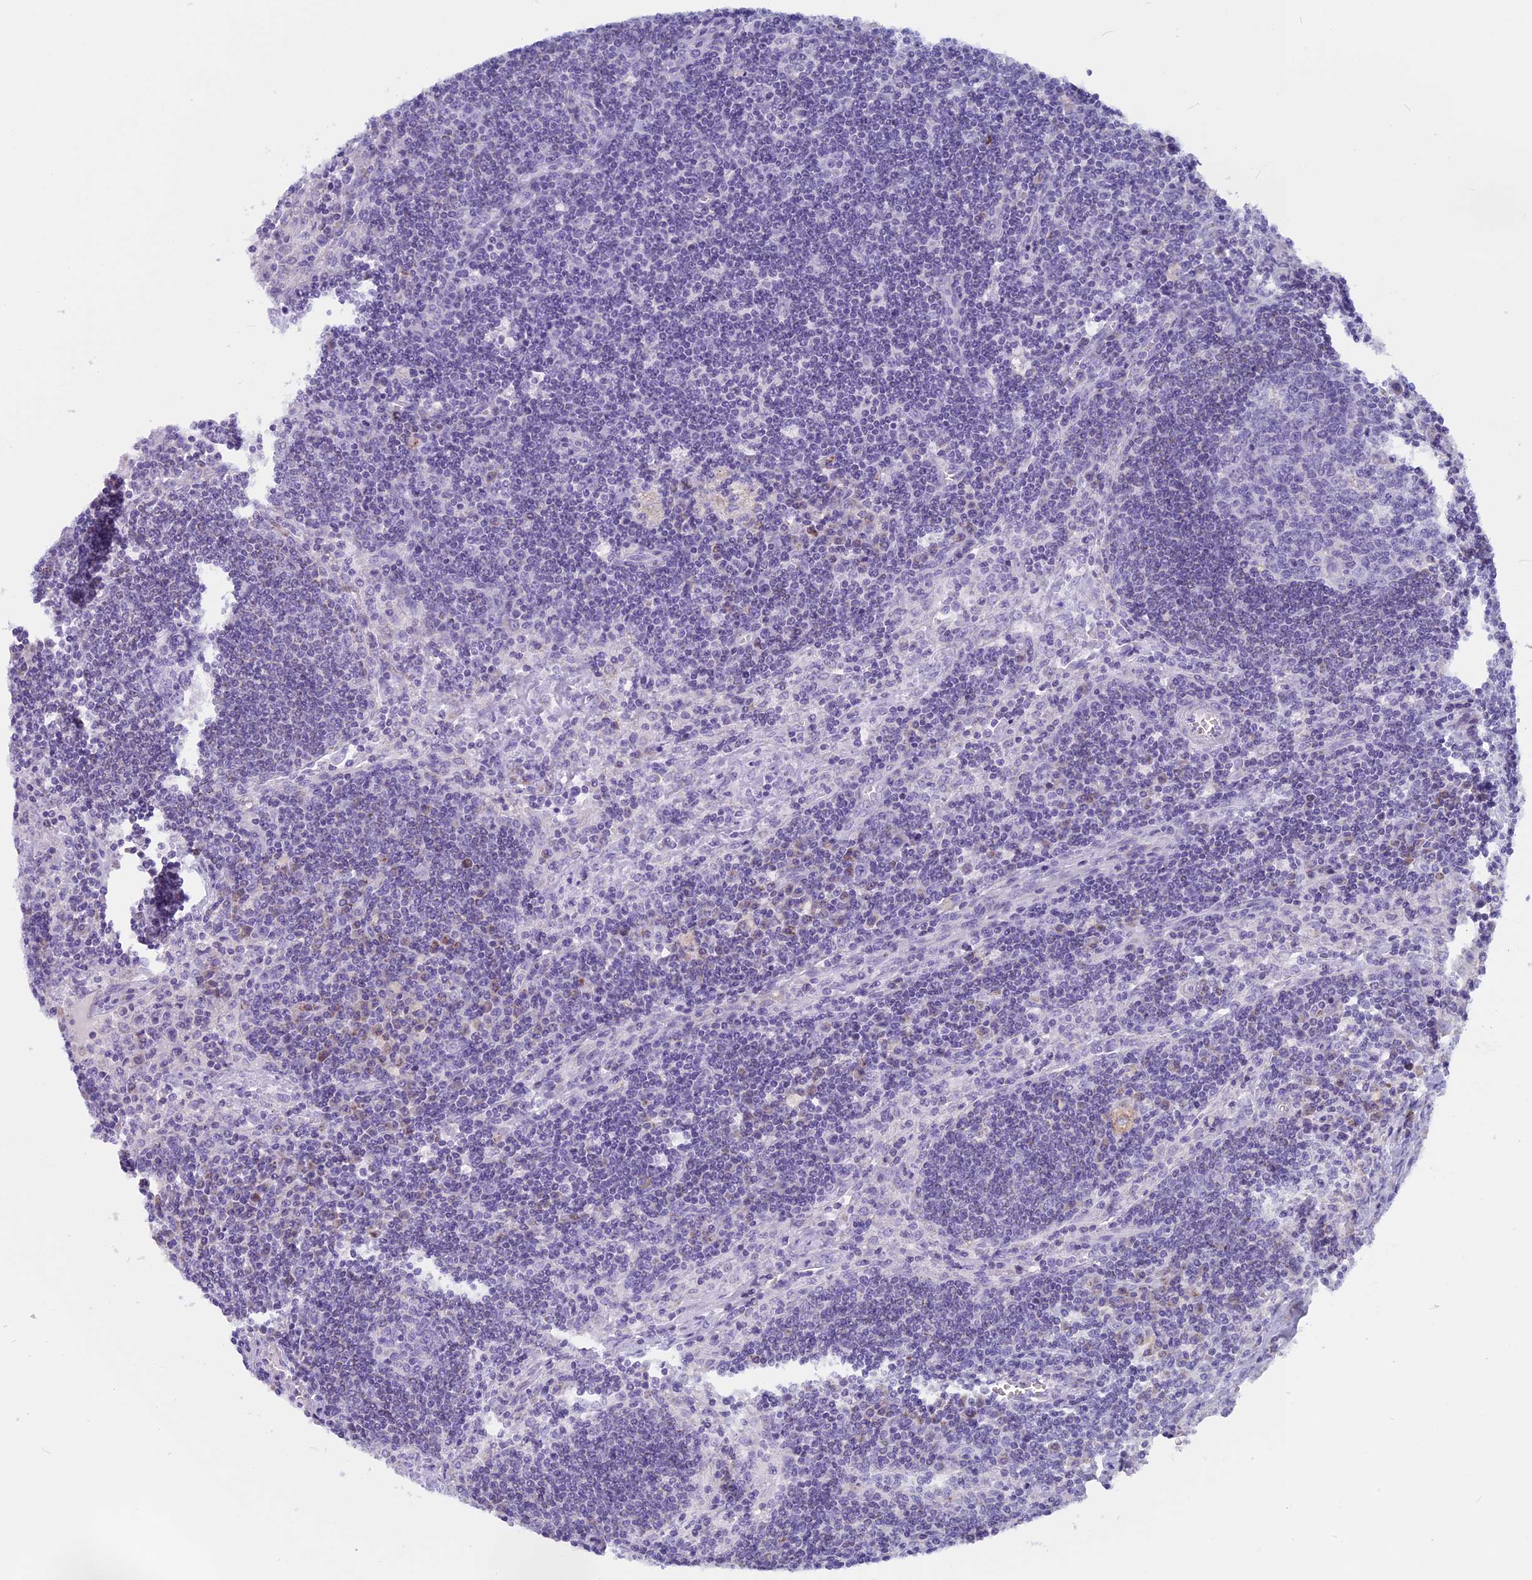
{"staining": {"intensity": "negative", "quantity": "none", "location": "none"}, "tissue": "lymph node", "cell_type": "Germinal center cells", "image_type": "normal", "snomed": [{"axis": "morphology", "description": "Normal tissue, NOS"}, {"axis": "topography", "description": "Lymph node"}], "caption": "This is an immunohistochemistry (IHC) photomicrograph of normal lymph node. There is no expression in germinal center cells.", "gene": "ZNF563", "patient": {"sex": "male", "age": 58}}